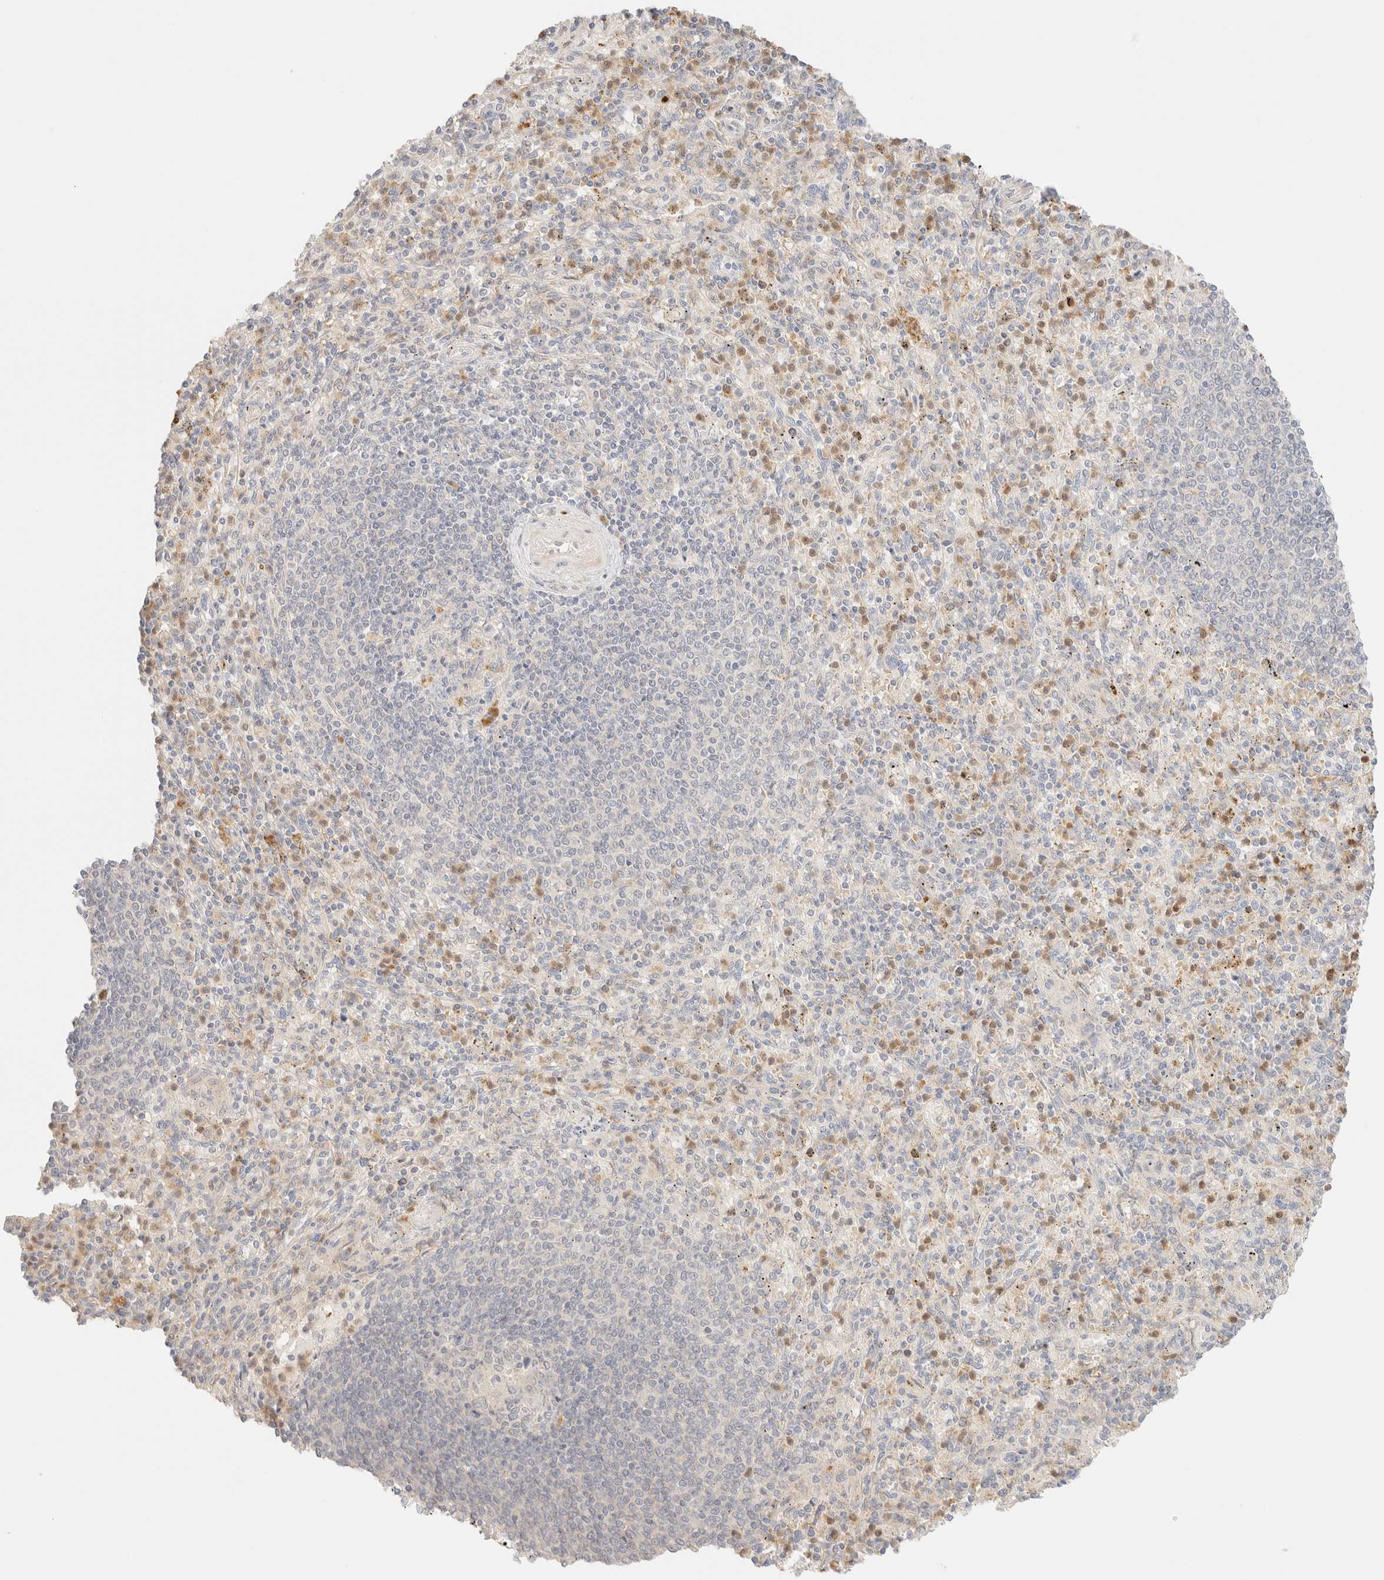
{"staining": {"intensity": "weak", "quantity": "25%-75%", "location": "nuclear"}, "tissue": "spleen", "cell_type": "Cells in red pulp", "image_type": "normal", "snomed": [{"axis": "morphology", "description": "Normal tissue, NOS"}, {"axis": "topography", "description": "Spleen"}], "caption": "Spleen was stained to show a protein in brown. There is low levels of weak nuclear expression in about 25%-75% of cells in red pulp.", "gene": "SGSM2", "patient": {"sex": "male", "age": 72}}